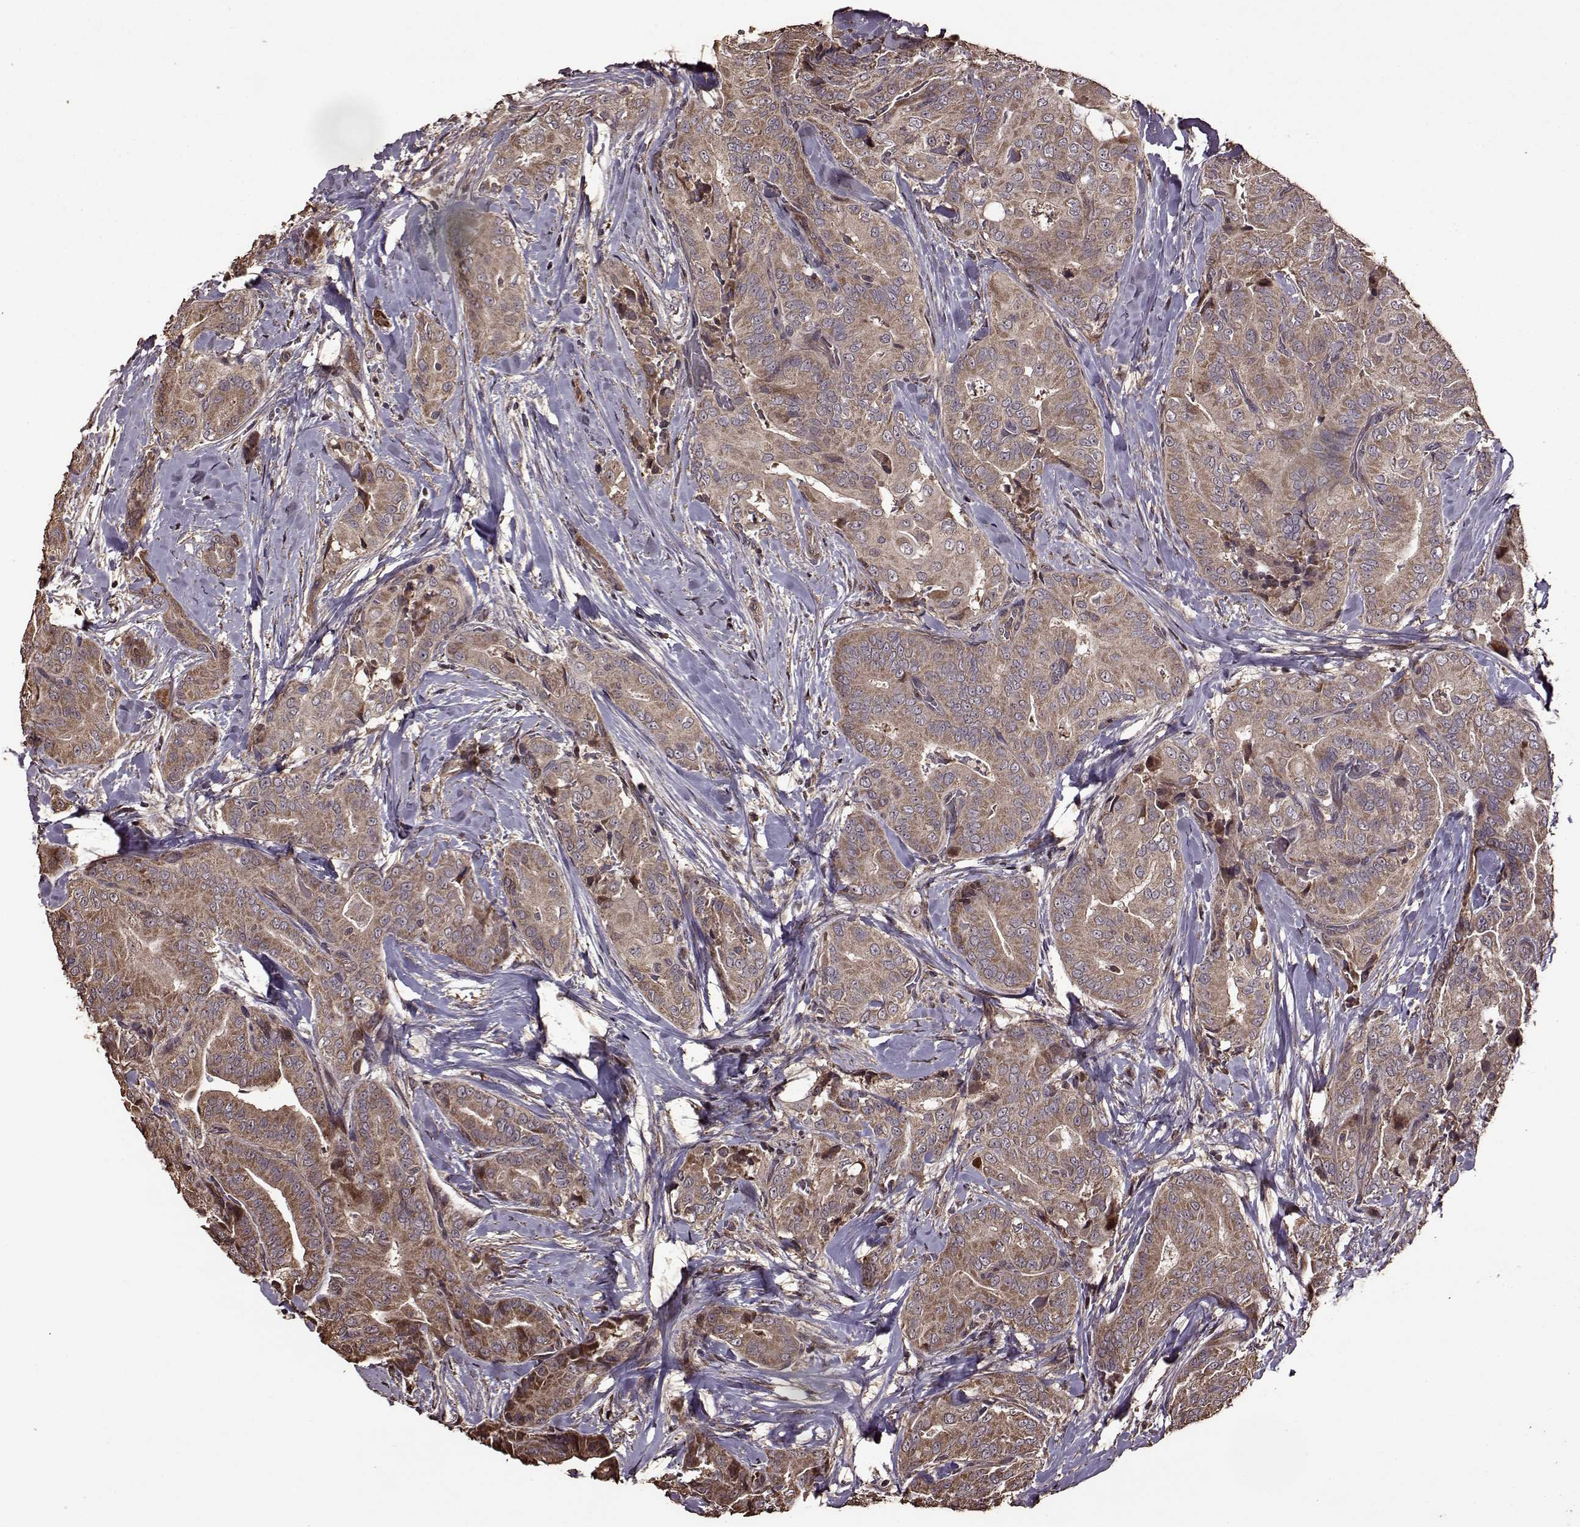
{"staining": {"intensity": "moderate", "quantity": ">75%", "location": "cytoplasmic/membranous"}, "tissue": "thyroid cancer", "cell_type": "Tumor cells", "image_type": "cancer", "snomed": [{"axis": "morphology", "description": "Papillary adenocarcinoma, NOS"}, {"axis": "topography", "description": "Thyroid gland"}], "caption": "Papillary adenocarcinoma (thyroid) stained with immunohistochemistry displays moderate cytoplasmic/membranous staining in approximately >75% of tumor cells.", "gene": "FBXW11", "patient": {"sex": "male", "age": 61}}